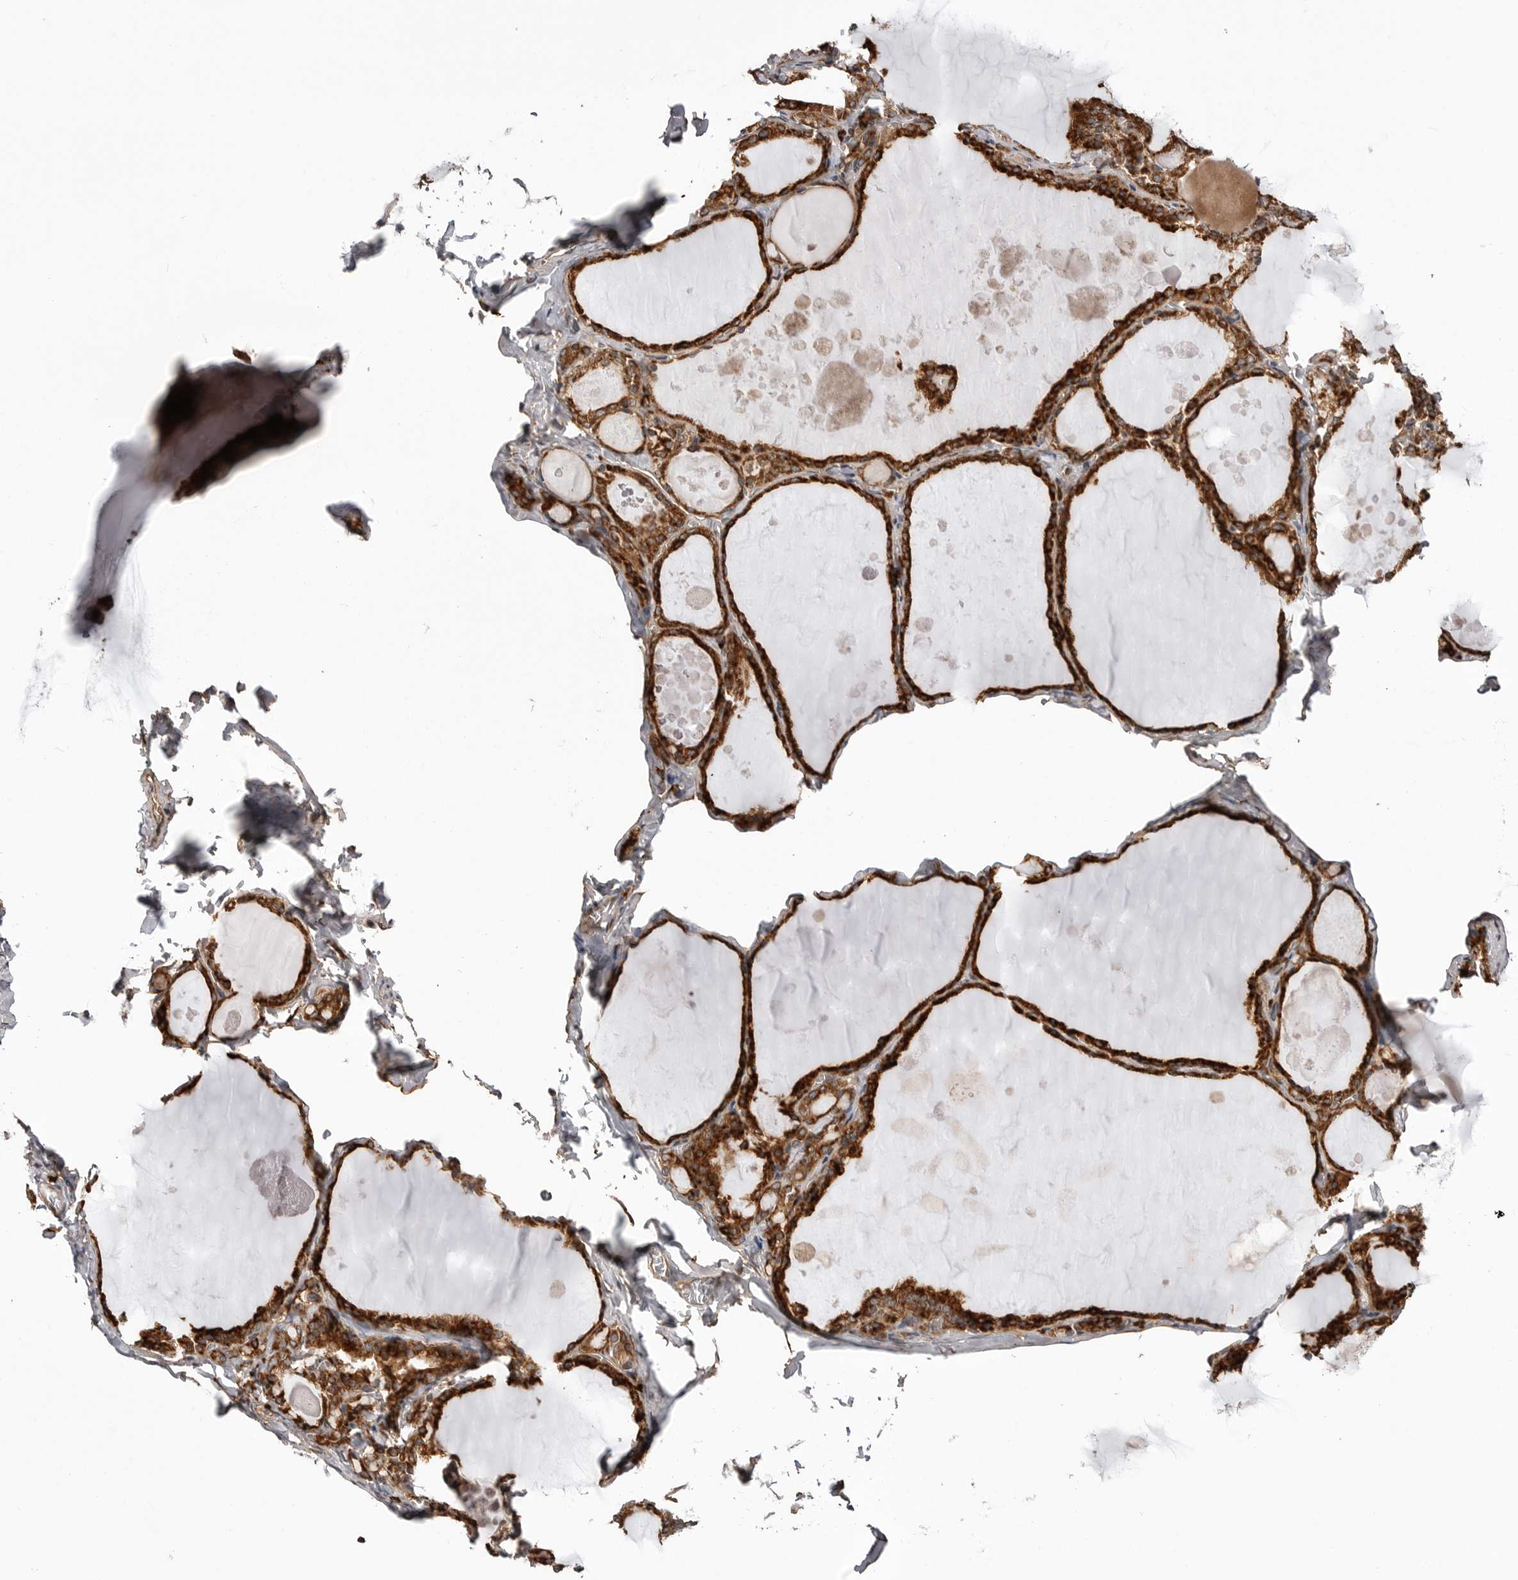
{"staining": {"intensity": "strong", "quantity": ">75%", "location": "cytoplasmic/membranous"}, "tissue": "thyroid gland", "cell_type": "Glandular cells", "image_type": "normal", "snomed": [{"axis": "morphology", "description": "Normal tissue, NOS"}, {"axis": "topography", "description": "Thyroid gland"}], "caption": "Immunohistochemical staining of benign human thyroid gland reveals high levels of strong cytoplasmic/membranous staining in about >75% of glandular cells.", "gene": "ARL5A", "patient": {"sex": "male", "age": 56}}